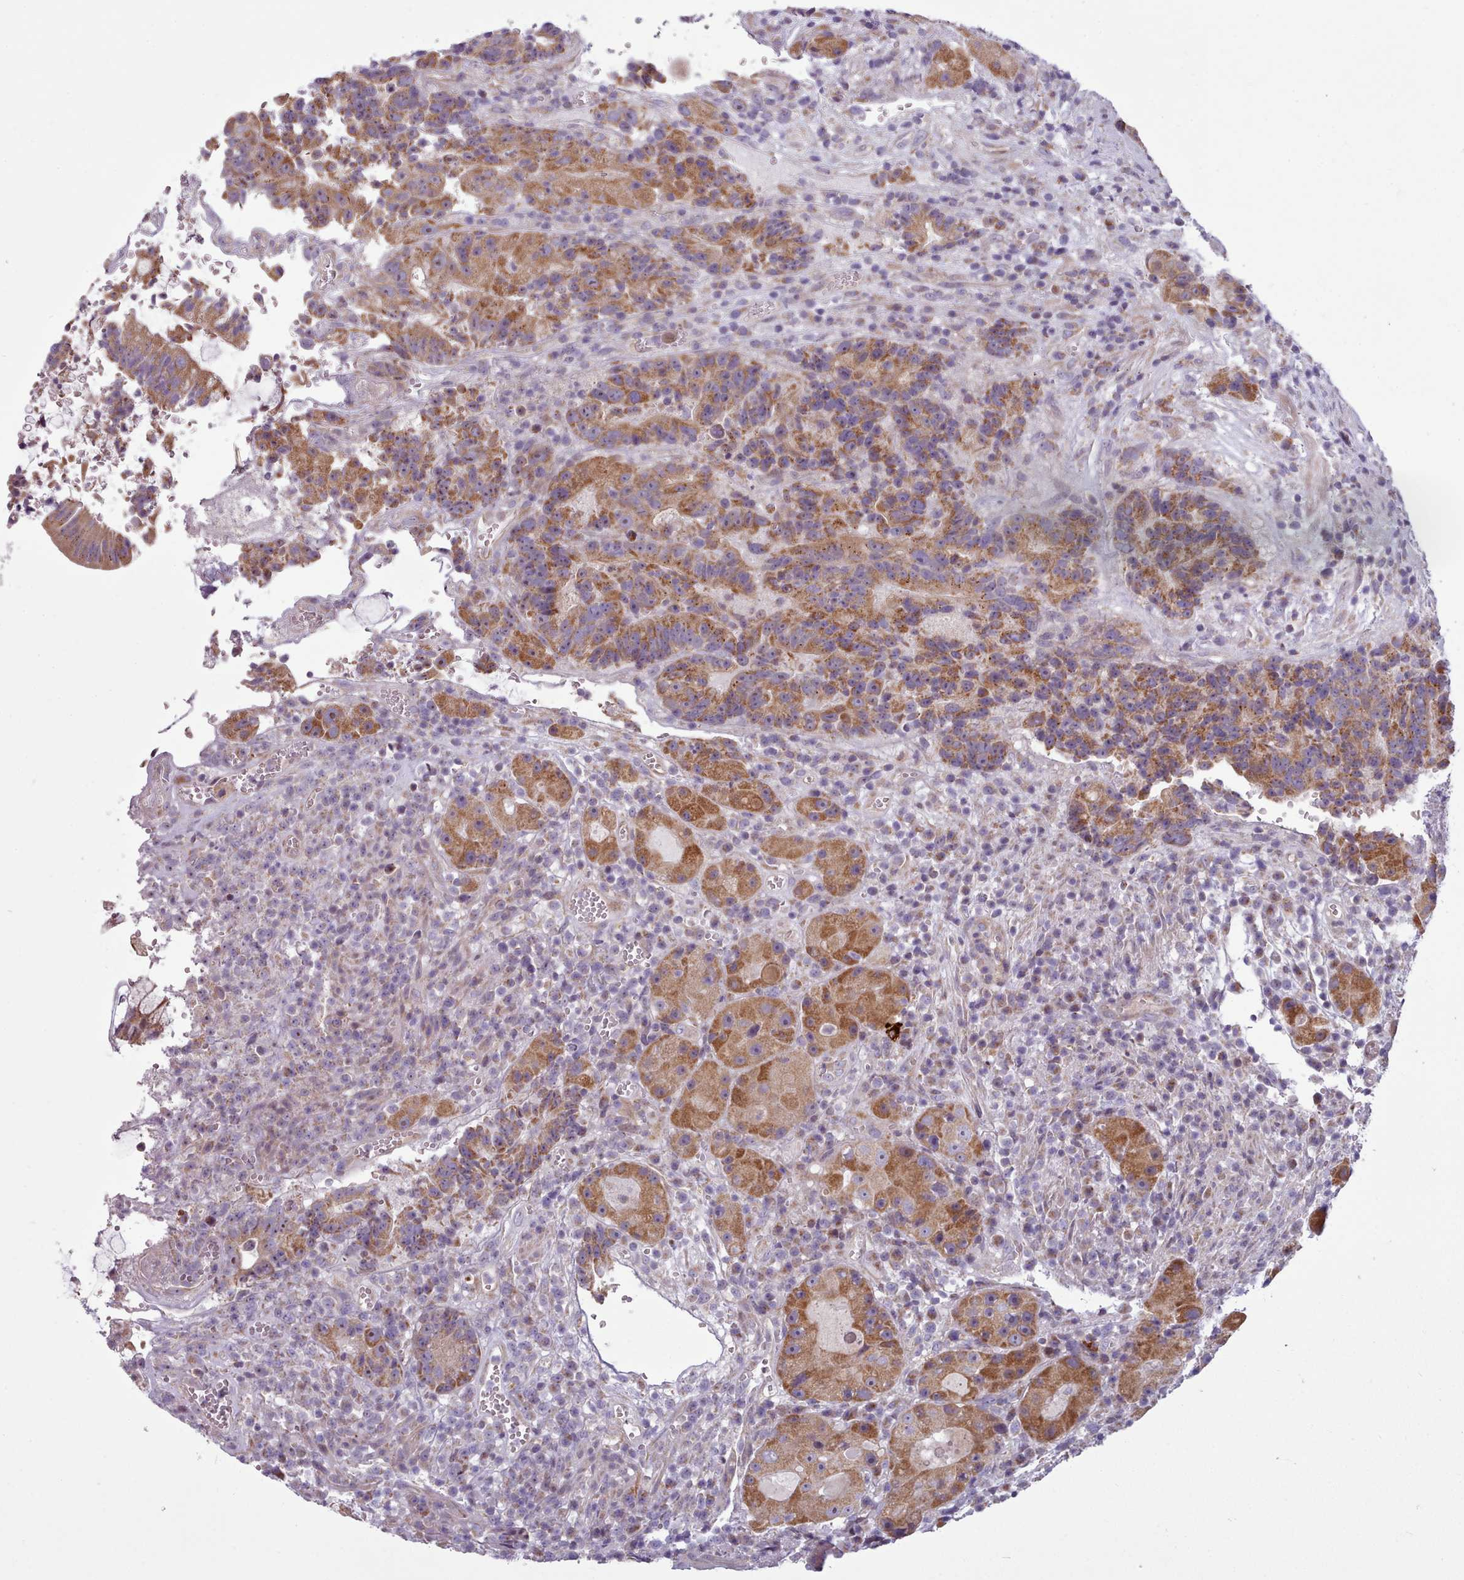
{"staining": {"intensity": "moderate", "quantity": ">75%", "location": "cytoplasmic/membranous"}, "tissue": "colorectal cancer", "cell_type": "Tumor cells", "image_type": "cancer", "snomed": [{"axis": "morphology", "description": "Adenocarcinoma, NOS"}, {"axis": "topography", "description": "Rectum"}], "caption": "DAB (3,3'-diaminobenzidine) immunohistochemical staining of human adenocarcinoma (colorectal) displays moderate cytoplasmic/membranous protein expression in approximately >75% of tumor cells.", "gene": "SLC52A3", "patient": {"sex": "male", "age": 69}}